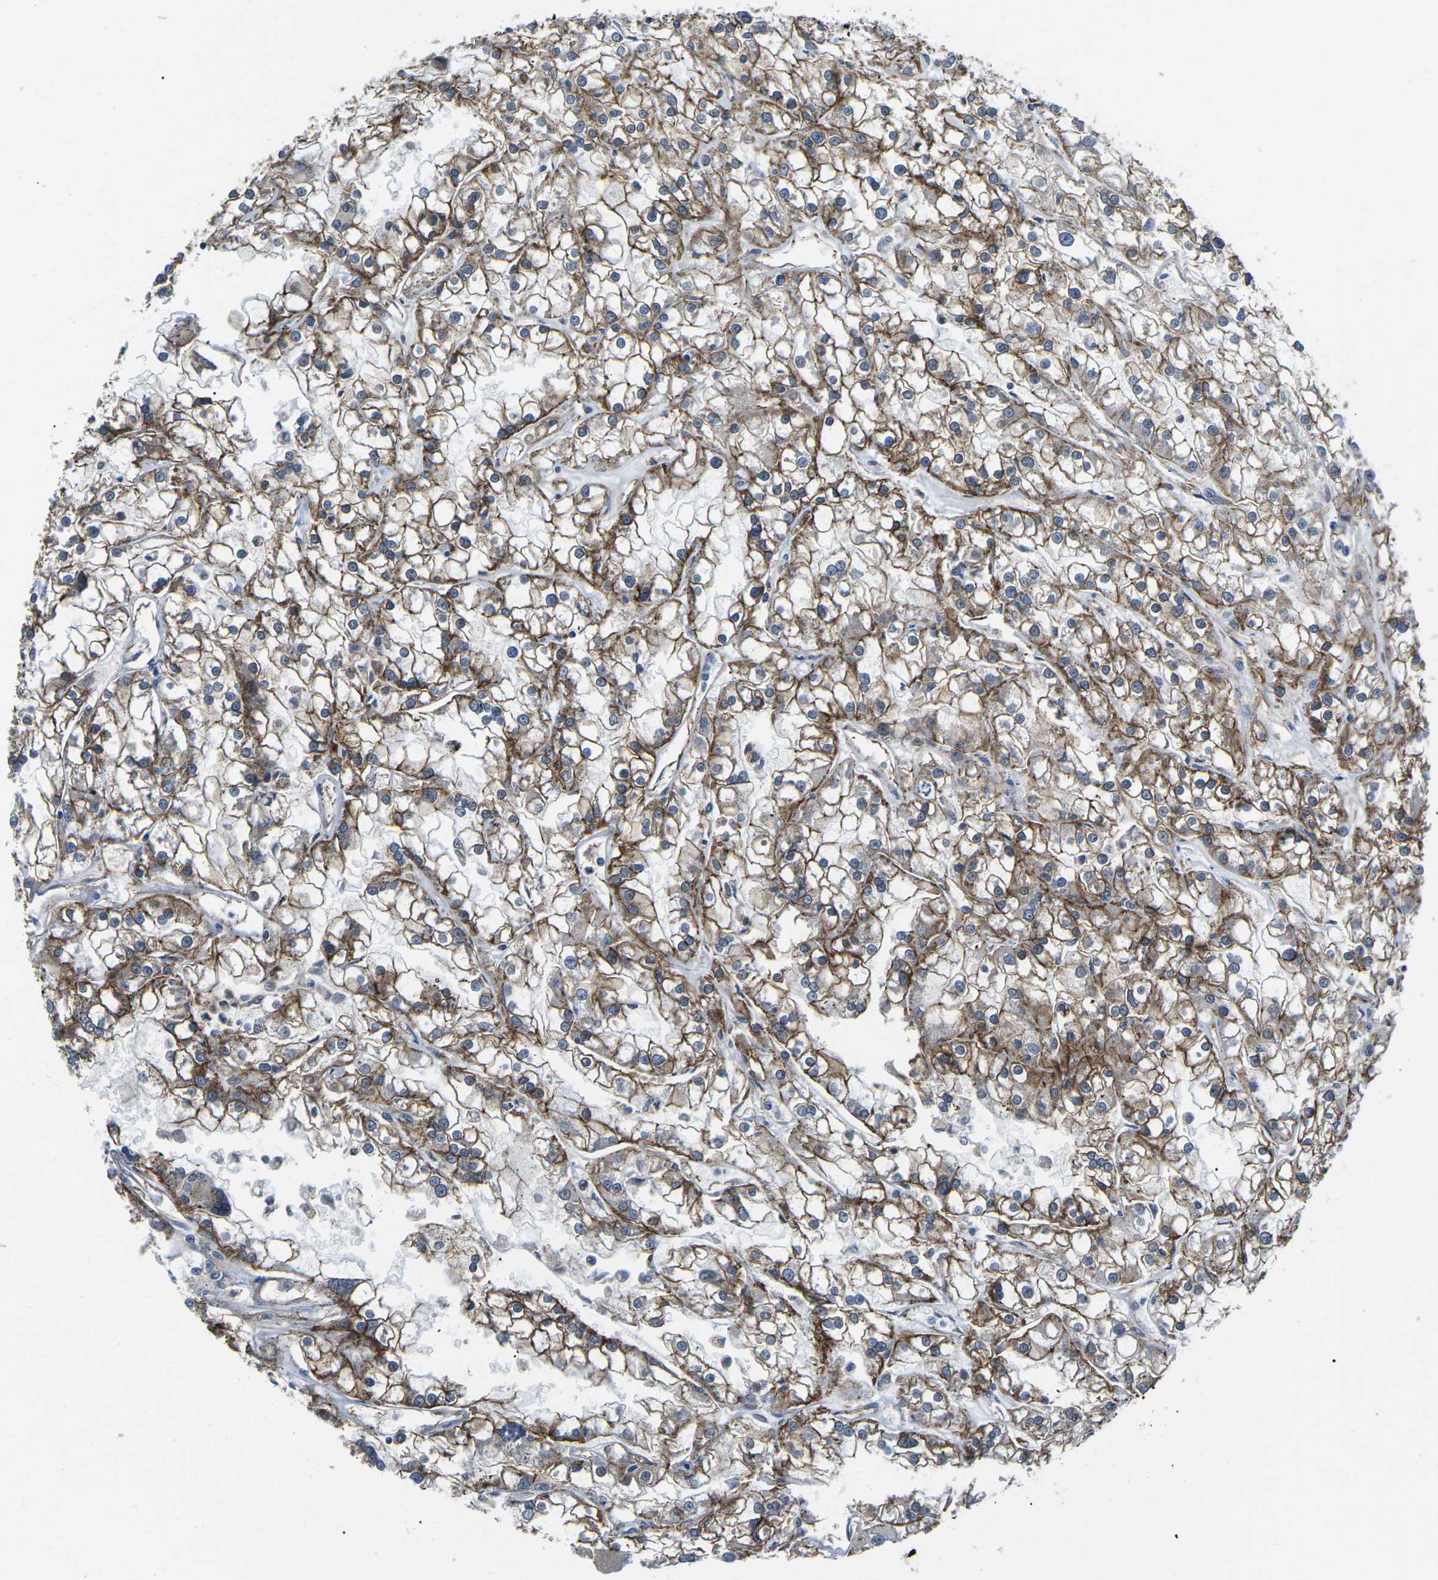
{"staining": {"intensity": "strong", "quantity": ">75%", "location": "cytoplasmic/membranous"}, "tissue": "renal cancer", "cell_type": "Tumor cells", "image_type": "cancer", "snomed": [{"axis": "morphology", "description": "Adenocarcinoma, NOS"}, {"axis": "topography", "description": "Kidney"}], "caption": "Protein staining by IHC displays strong cytoplasmic/membranous positivity in approximately >75% of tumor cells in renal cancer.", "gene": "CTNND1", "patient": {"sex": "female", "age": 52}}